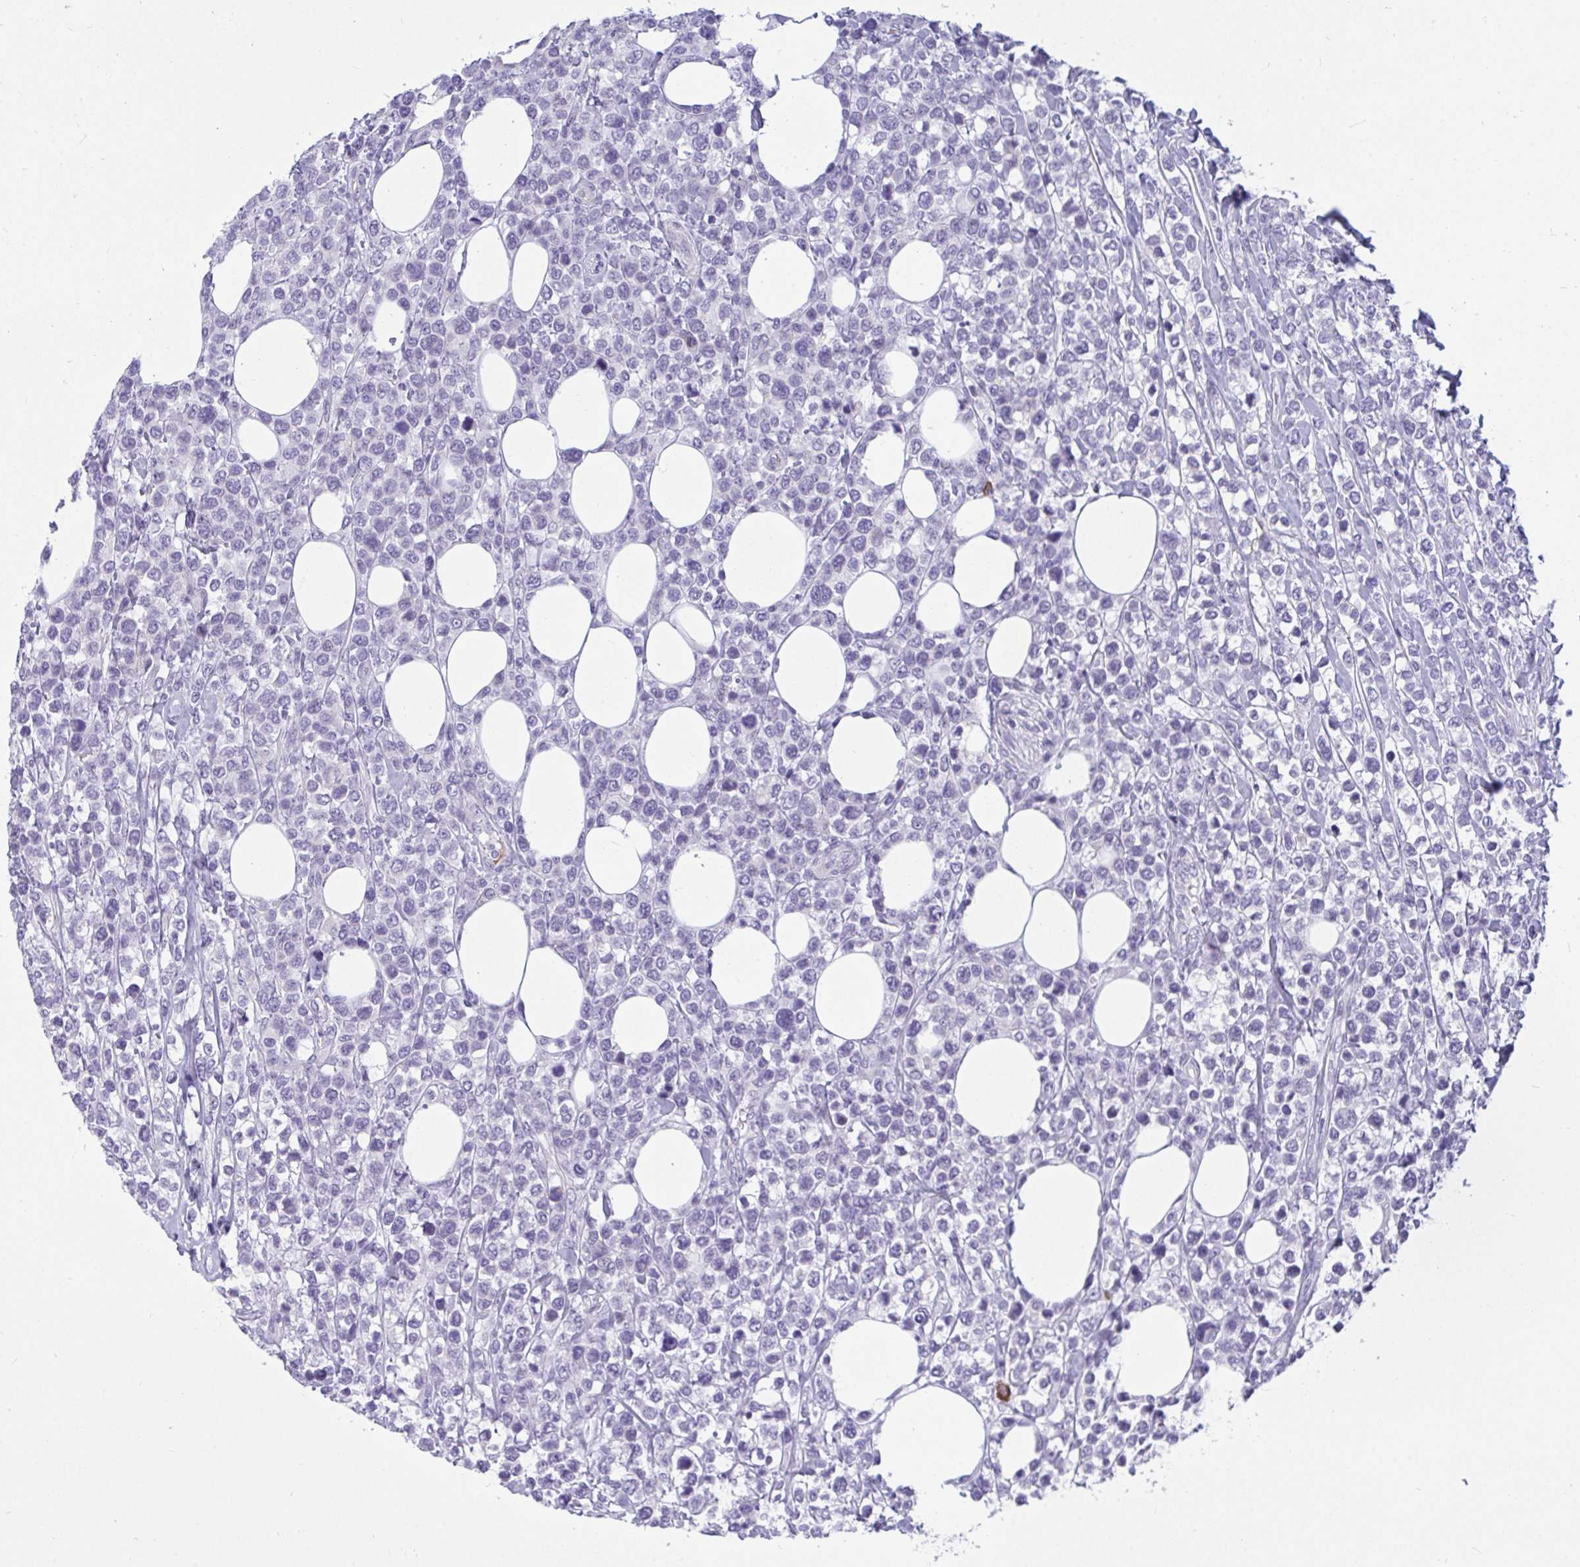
{"staining": {"intensity": "moderate", "quantity": "<25%", "location": "cytoplasmic/membranous"}, "tissue": "lymphoma", "cell_type": "Tumor cells", "image_type": "cancer", "snomed": [{"axis": "morphology", "description": "Malignant lymphoma, non-Hodgkin's type, High grade"}, {"axis": "topography", "description": "Soft tissue"}], "caption": "This photomicrograph demonstrates IHC staining of human malignant lymphoma, non-Hodgkin's type (high-grade), with low moderate cytoplasmic/membranous positivity in about <25% of tumor cells.", "gene": "TSBP1", "patient": {"sex": "female", "age": 56}}